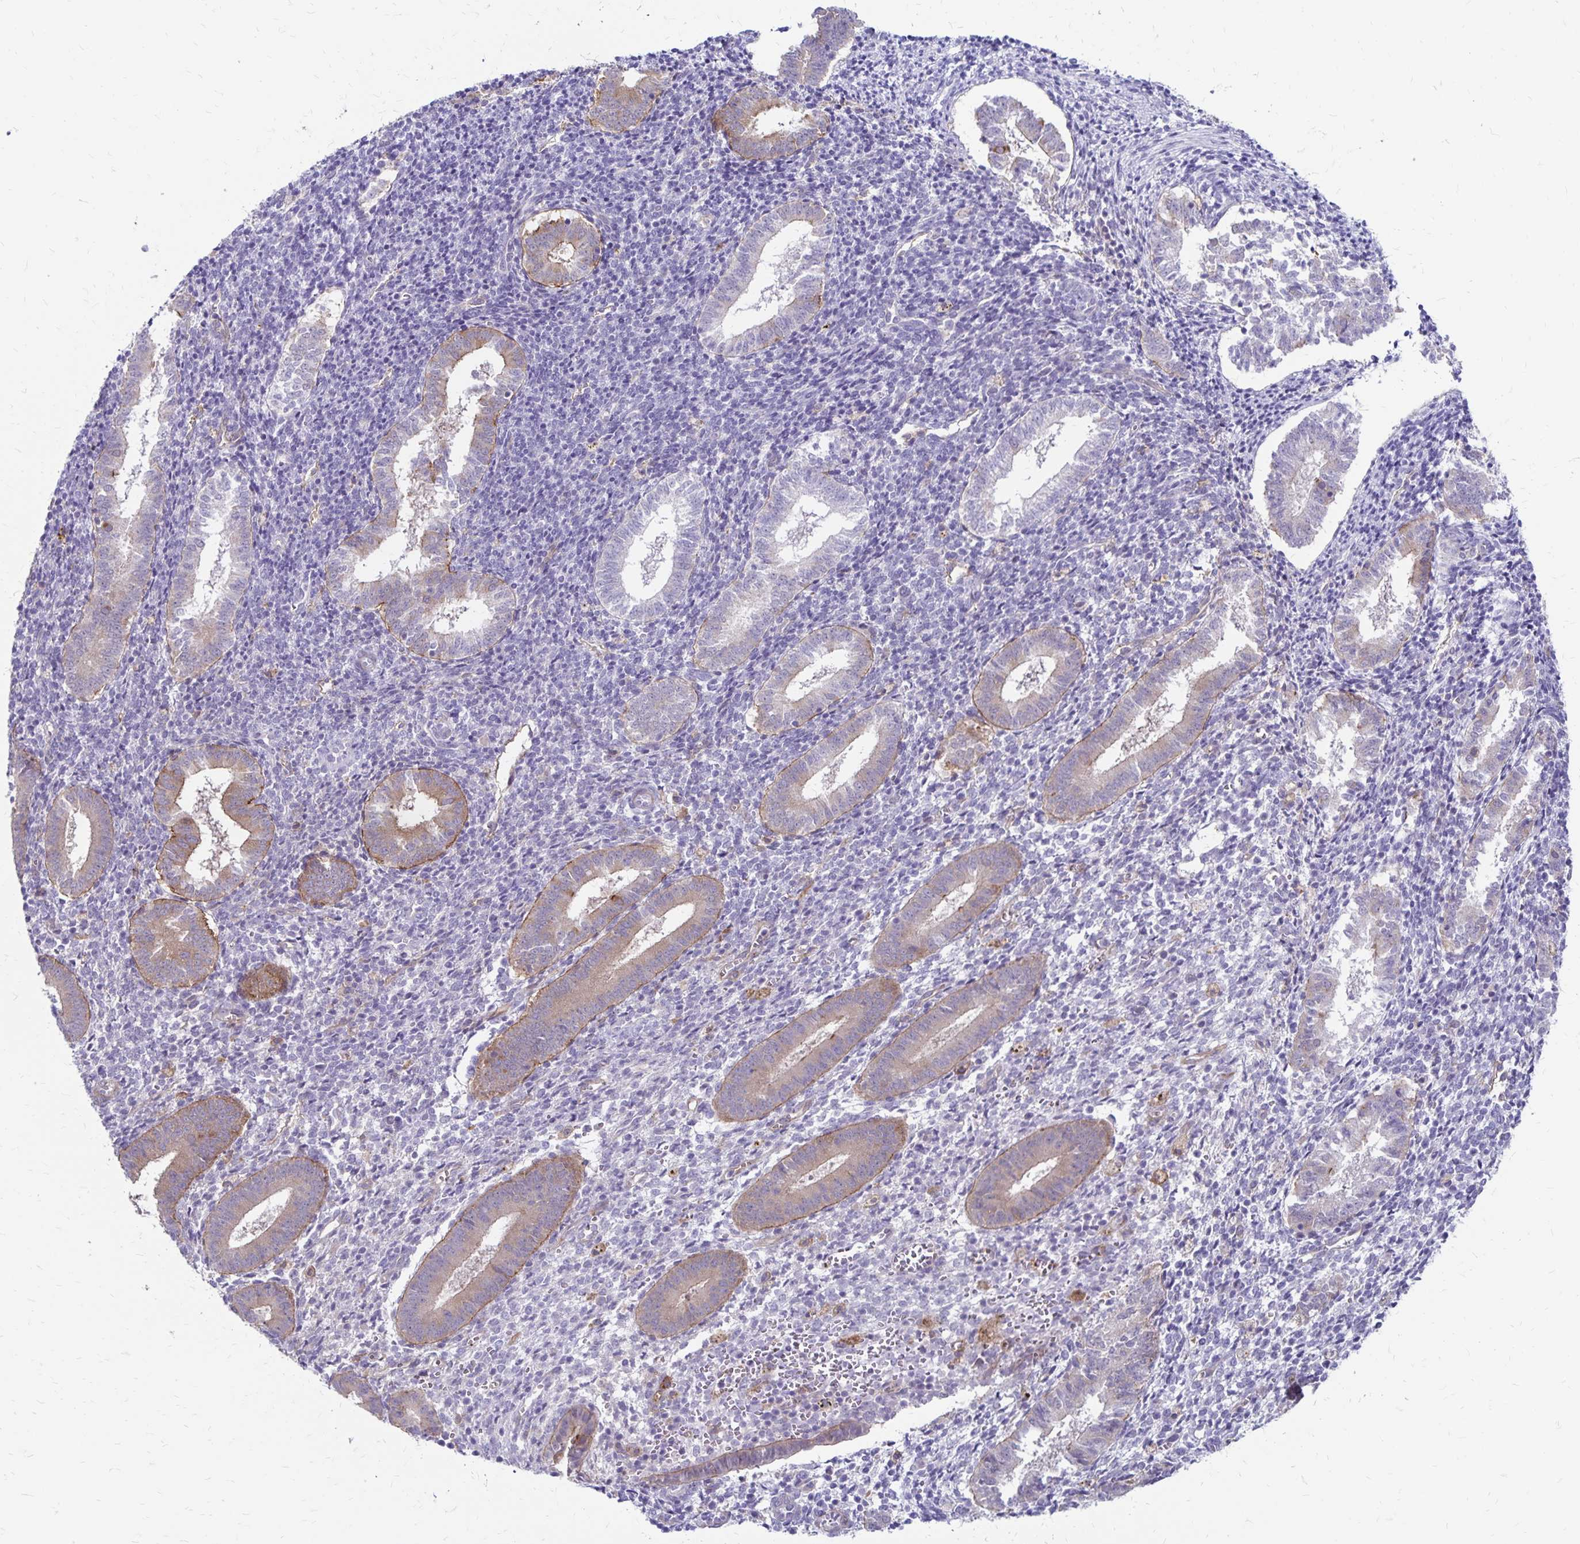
{"staining": {"intensity": "negative", "quantity": "none", "location": "none"}, "tissue": "endometrium", "cell_type": "Cells in endometrial stroma", "image_type": "normal", "snomed": [{"axis": "morphology", "description": "Normal tissue, NOS"}, {"axis": "topography", "description": "Endometrium"}], "caption": "Histopathology image shows no protein expression in cells in endometrial stroma of unremarkable endometrium.", "gene": "TNS3", "patient": {"sex": "female", "age": 25}}